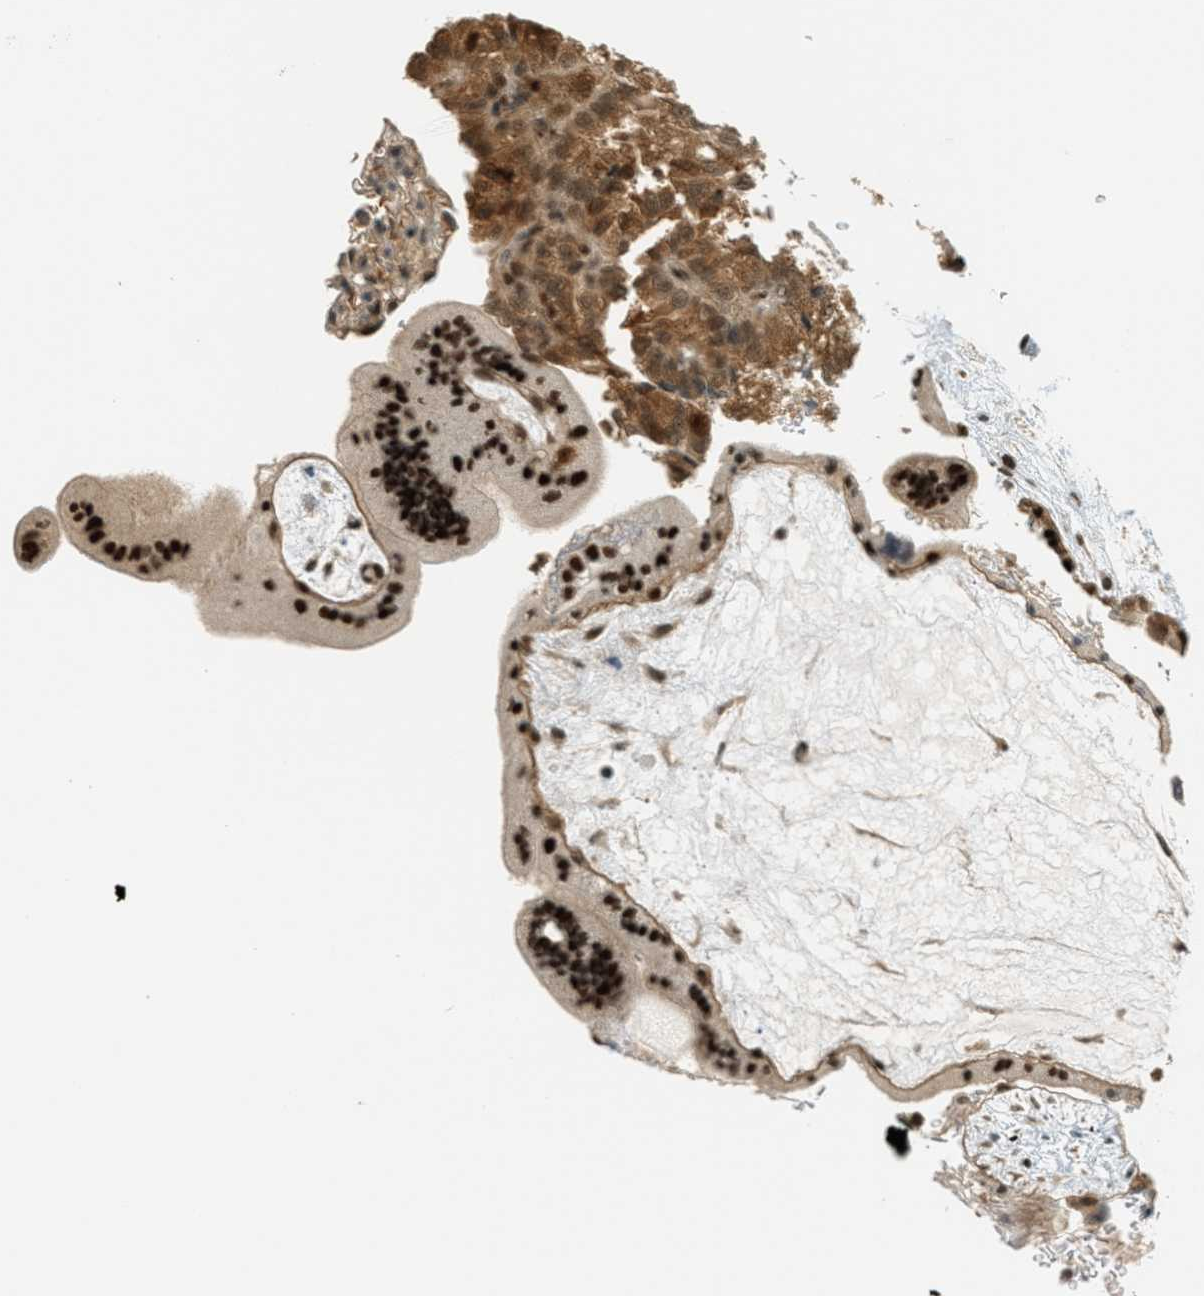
{"staining": {"intensity": "strong", "quantity": ">75%", "location": "cytoplasmic/membranous,nuclear"}, "tissue": "placenta", "cell_type": "Decidual cells", "image_type": "normal", "snomed": [{"axis": "morphology", "description": "Normal tissue, NOS"}, {"axis": "topography", "description": "Placenta"}], "caption": "This micrograph displays immunohistochemistry (IHC) staining of unremarkable human placenta, with high strong cytoplasmic/membranous,nuclear expression in about >75% of decidual cells.", "gene": "FOXM1", "patient": {"sex": "female", "age": 35}}